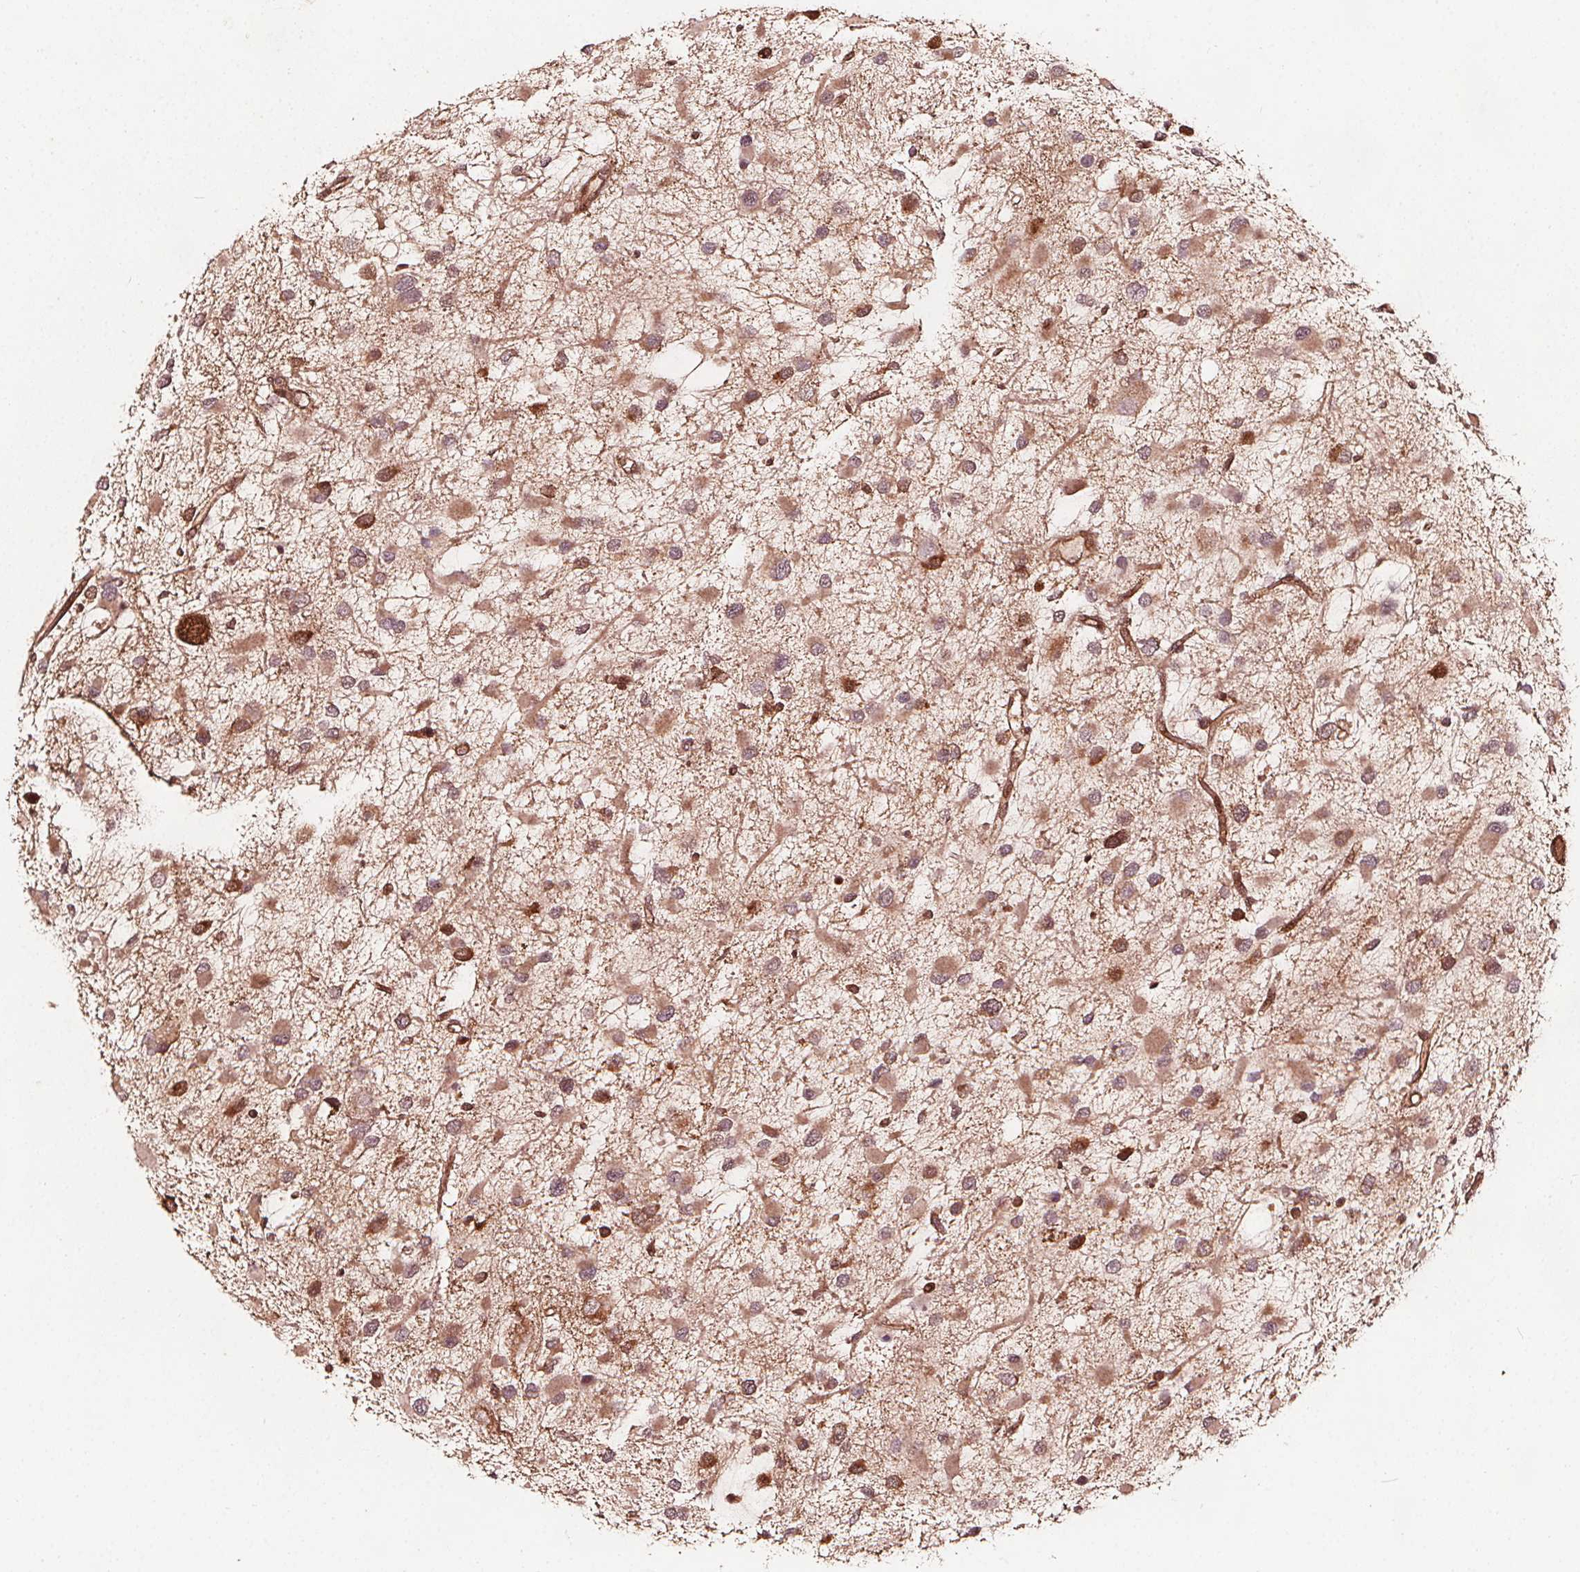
{"staining": {"intensity": "weak", "quantity": ">75%", "location": "cytoplasmic/membranous"}, "tissue": "glioma", "cell_type": "Tumor cells", "image_type": "cancer", "snomed": [{"axis": "morphology", "description": "Glioma, malignant, Low grade"}, {"axis": "topography", "description": "Brain"}], "caption": "Protein expression analysis of human malignant glioma (low-grade) reveals weak cytoplasmic/membranous expression in about >75% of tumor cells.", "gene": "AIP", "patient": {"sex": "female", "age": 32}}